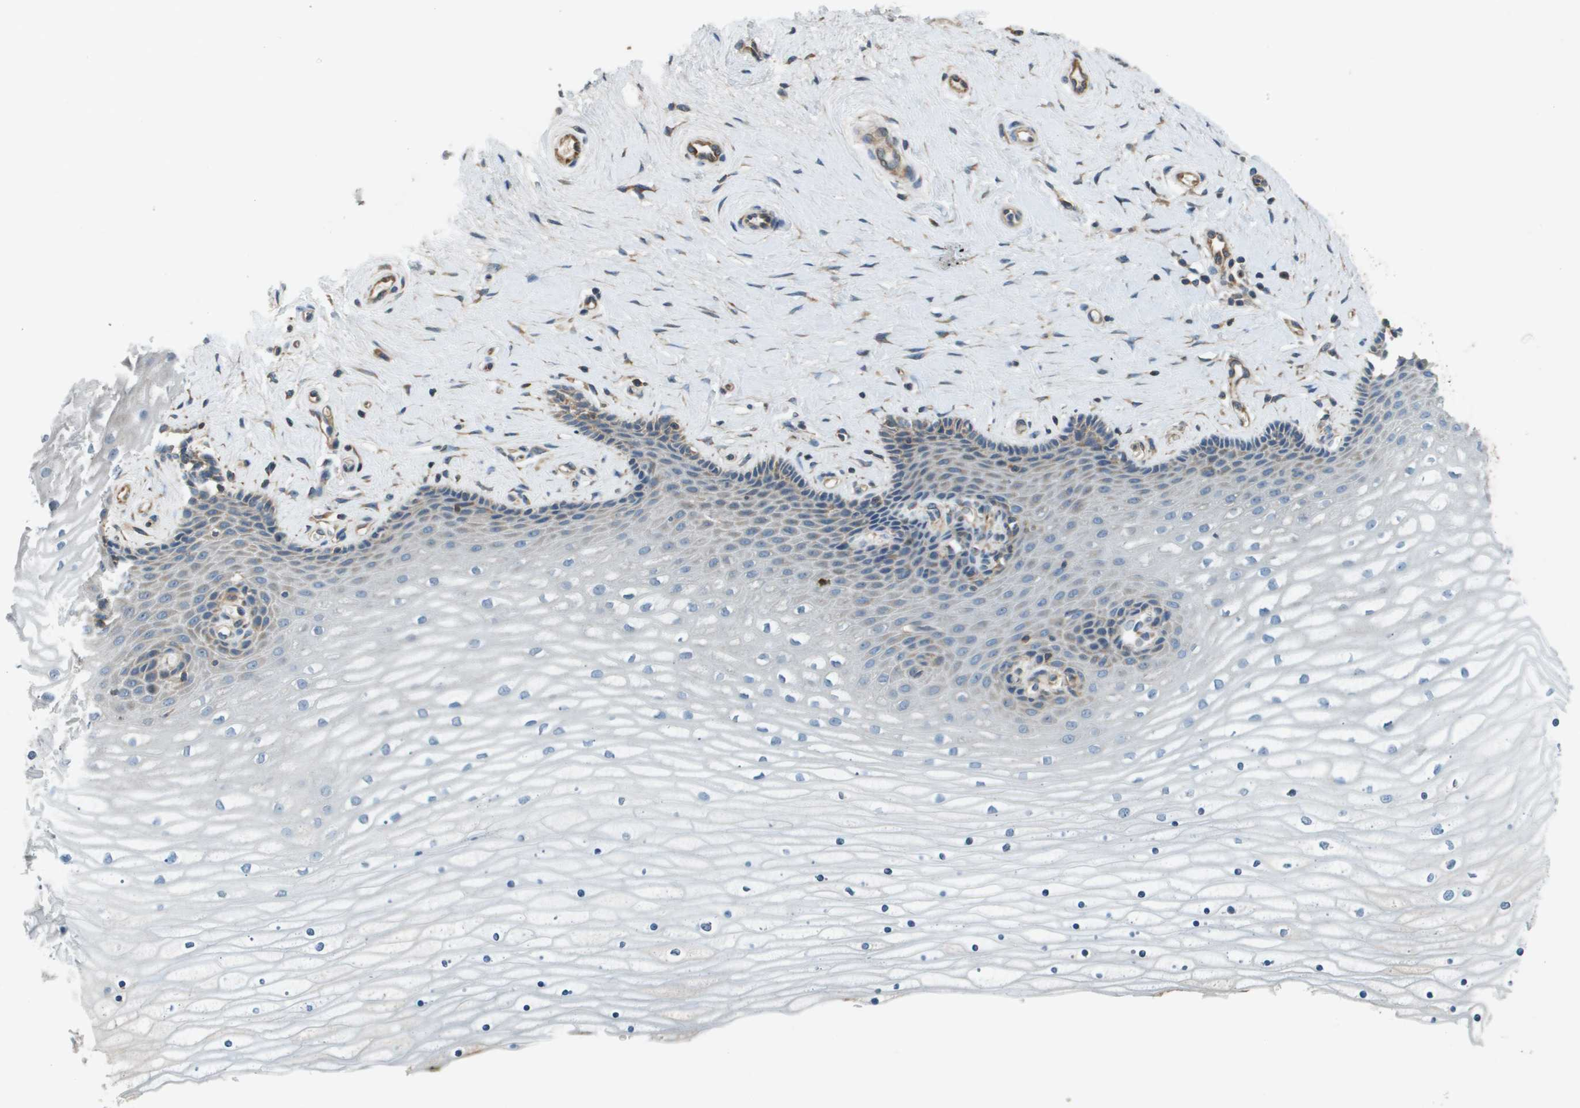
{"staining": {"intensity": "weak", "quantity": "<25%", "location": "cytoplasmic/membranous"}, "tissue": "cervix", "cell_type": "Glandular cells", "image_type": "normal", "snomed": [{"axis": "morphology", "description": "Normal tissue, NOS"}, {"axis": "topography", "description": "Cervix"}], "caption": "Protein analysis of normal cervix reveals no significant staining in glandular cells. (Stains: DAB (3,3'-diaminobenzidine) immunohistochemistry (IHC) with hematoxylin counter stain, Microscopy: brightfield microscopy at high magnification).", "gene": "SAMSN1", "patient": {"sex": "female", "age": 39}}